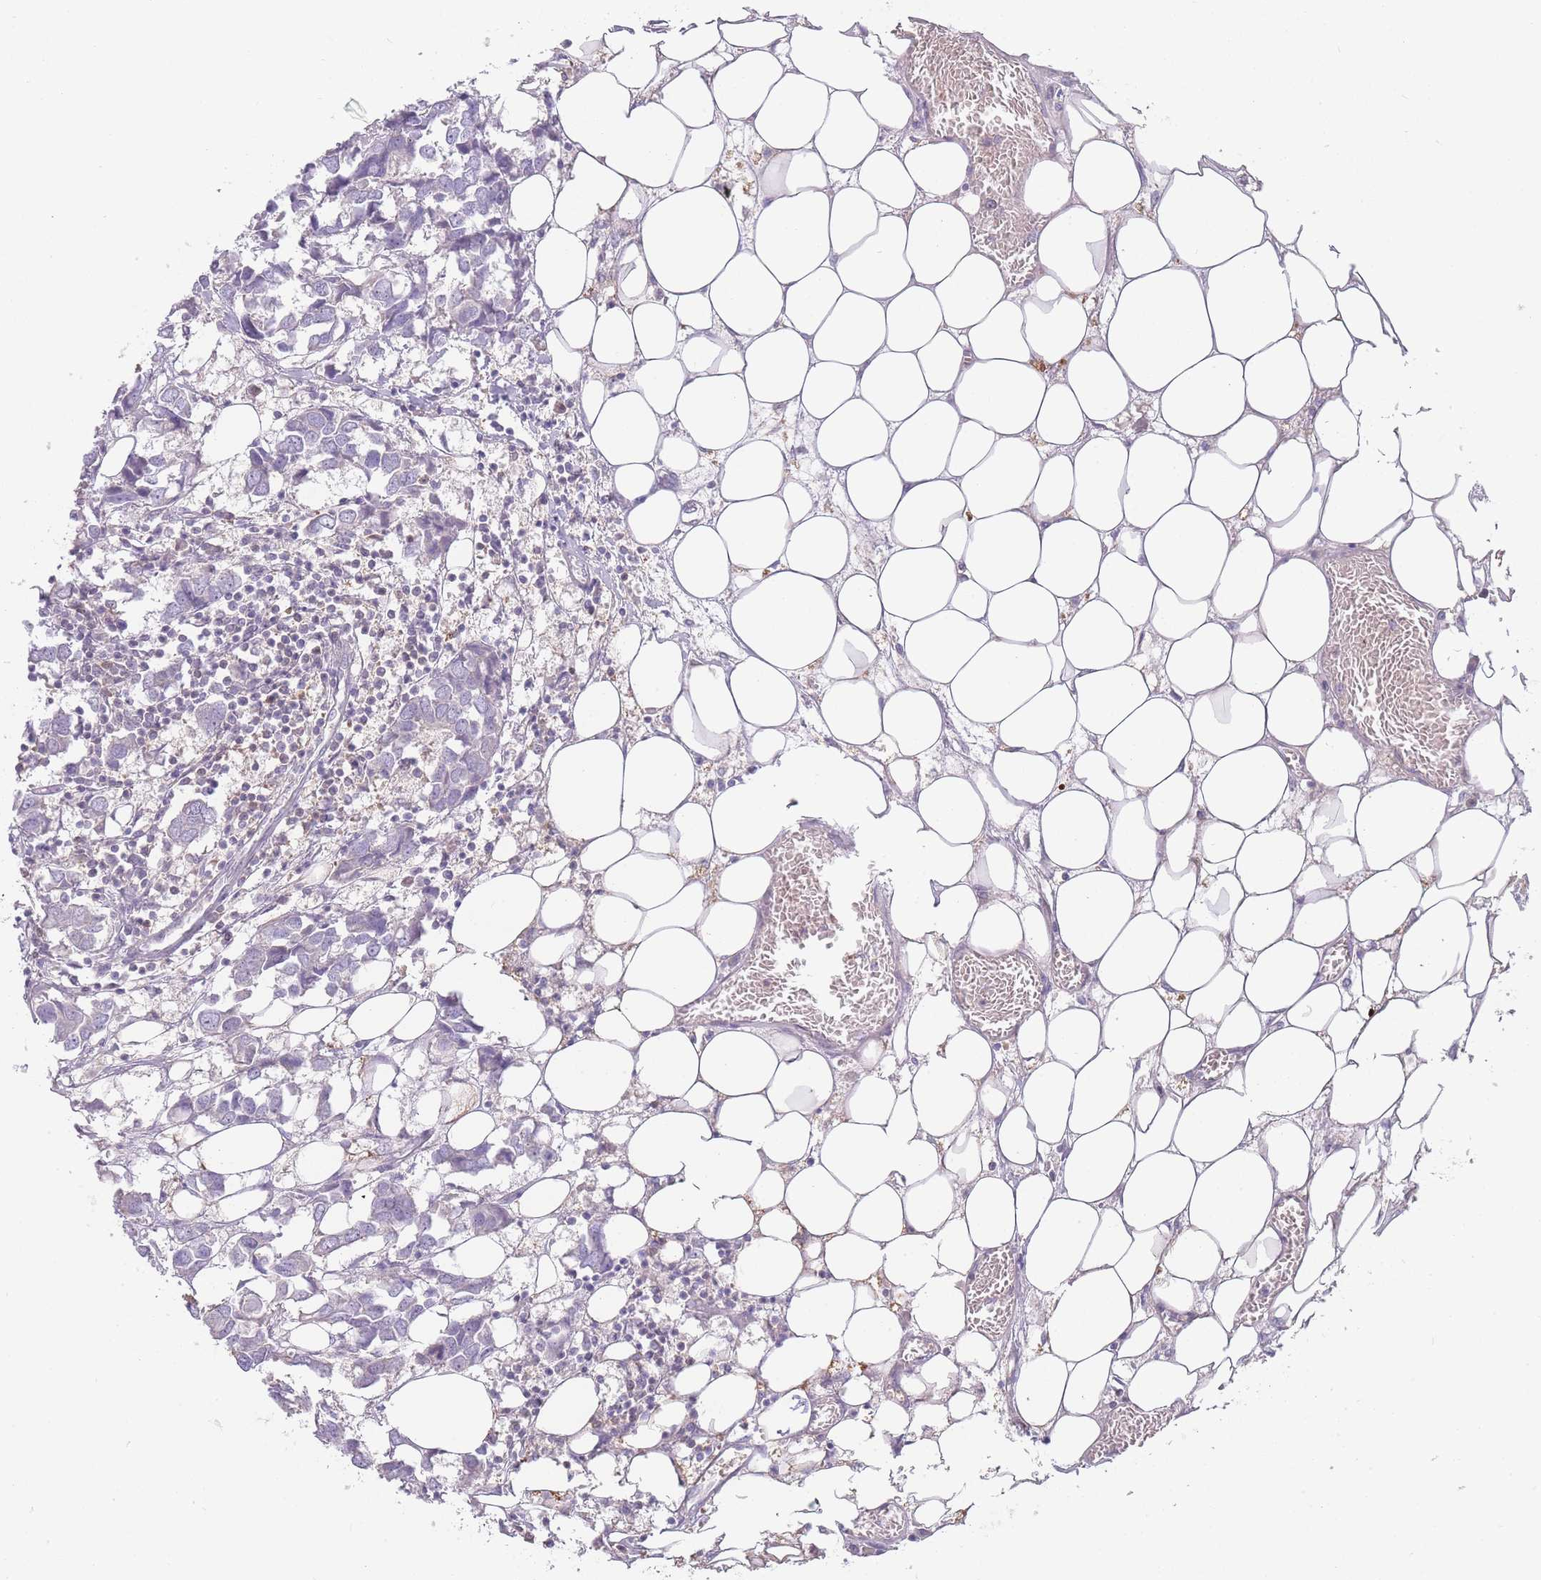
{"staining": {"intensity": "negative", "quantity": "none", "location": "none"}, "tissue": "breast cancer", "cell_type": "Tumor cells", "image_type": "cancer", "snomed": [{"axis": "morphology", "description": "Duct carcinoma"}, {"axis": "topography", "description": "Breast"}], "caption": "An IHC image of intraductal carcinoma (breast) is shown. There is no staining in tumor cells of intraductal carcinoma (breast).", "gene": "SPHKAP", "patient": {"sex": "female", "age": 83}}